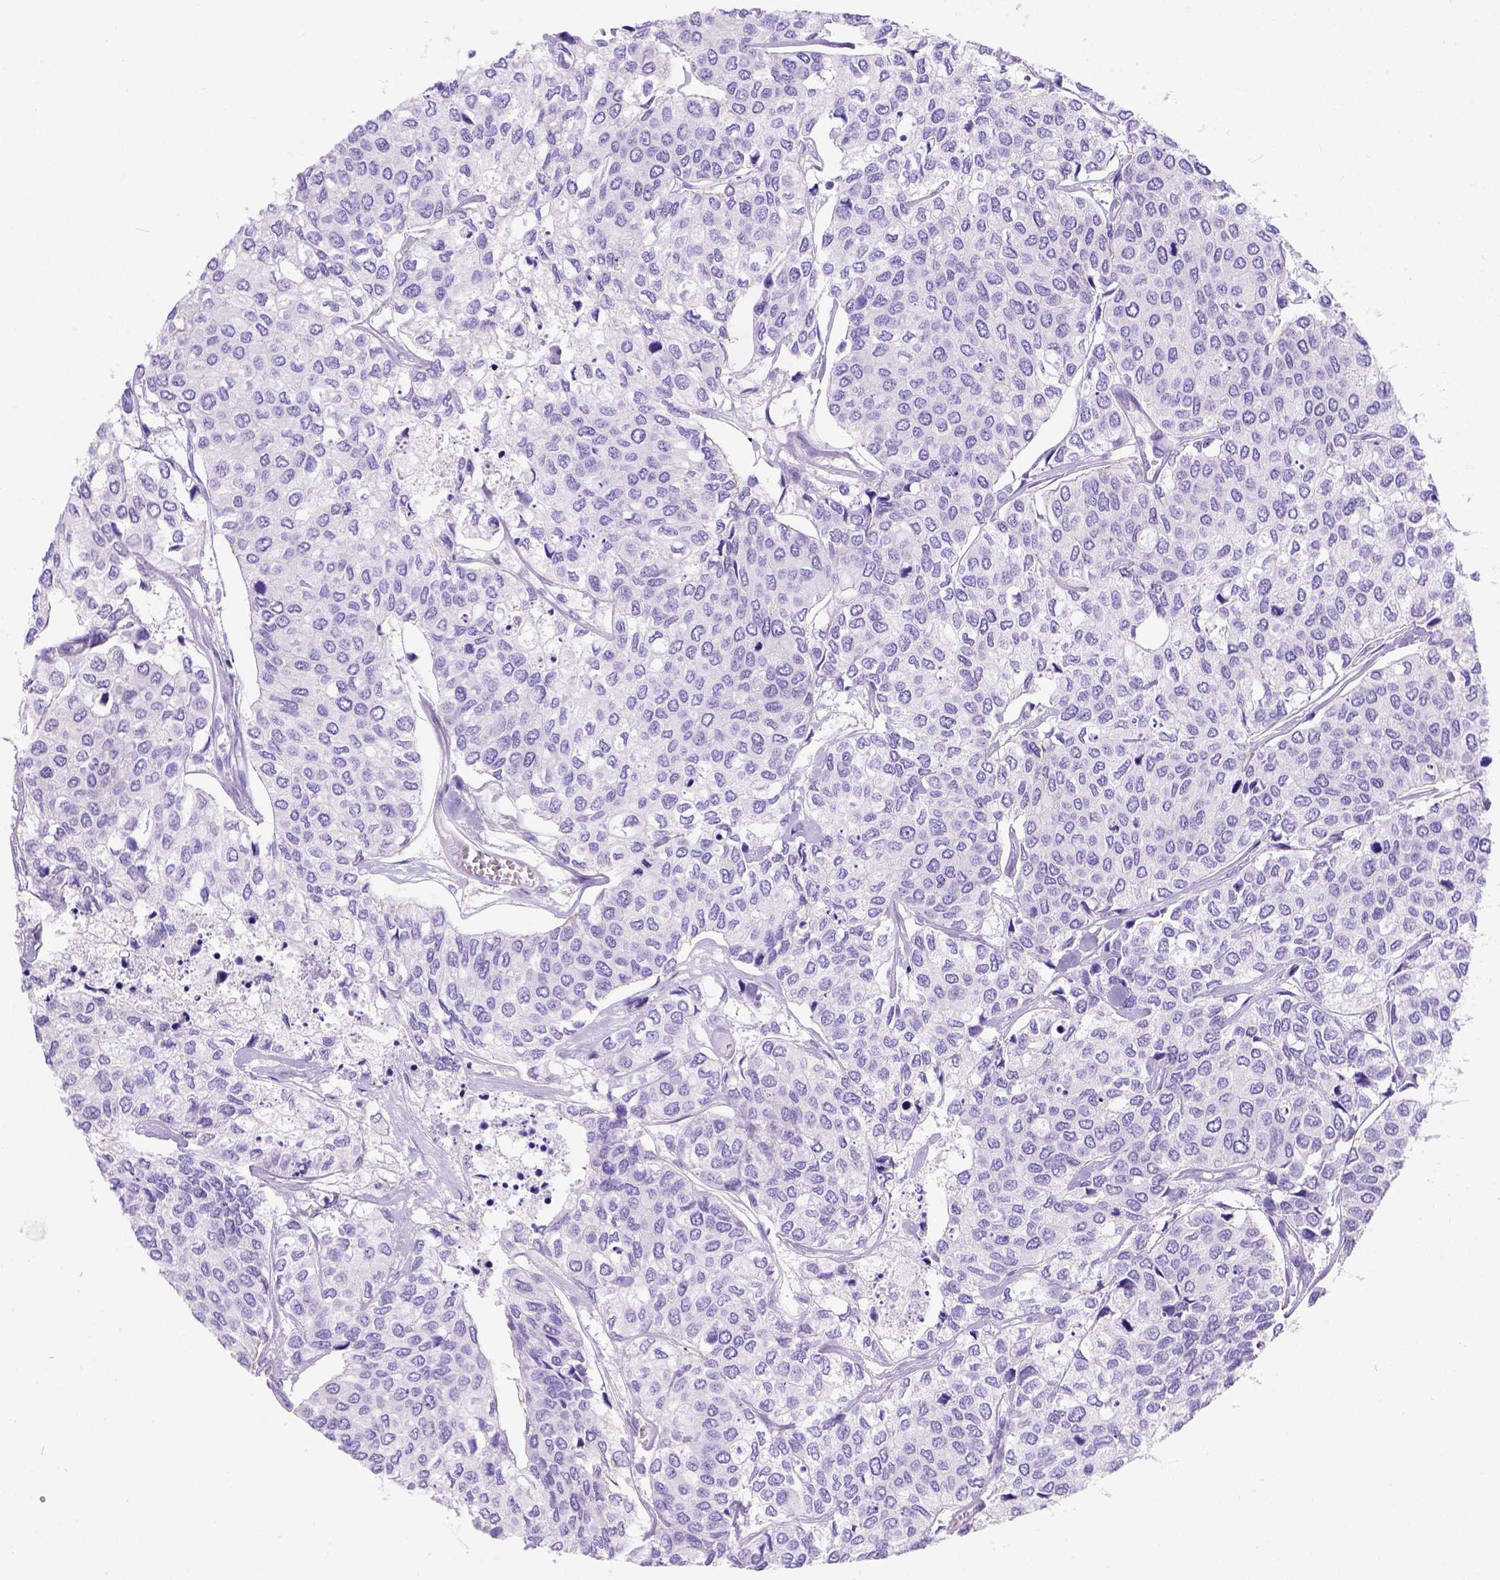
{"staining": {"intensity": "negative", "quantity": "none", "location": "none"}, "tissue": "urothelial cancer", "cell_type": "Tumor cells", "image_type": "cancer", "snomed": [{"axis": "morphology", "description": "Urothelial carcinoma, High grade"}, {"axis": "topography", "description": "Urinary bladder"}], "caption": "Immunohistochemistry (IHC) of human high-grade urothelial carcinoma exhibits no staining in tumor cells.", "gene": "PHF7", "patient": {"sex": "male", "age": 73}}